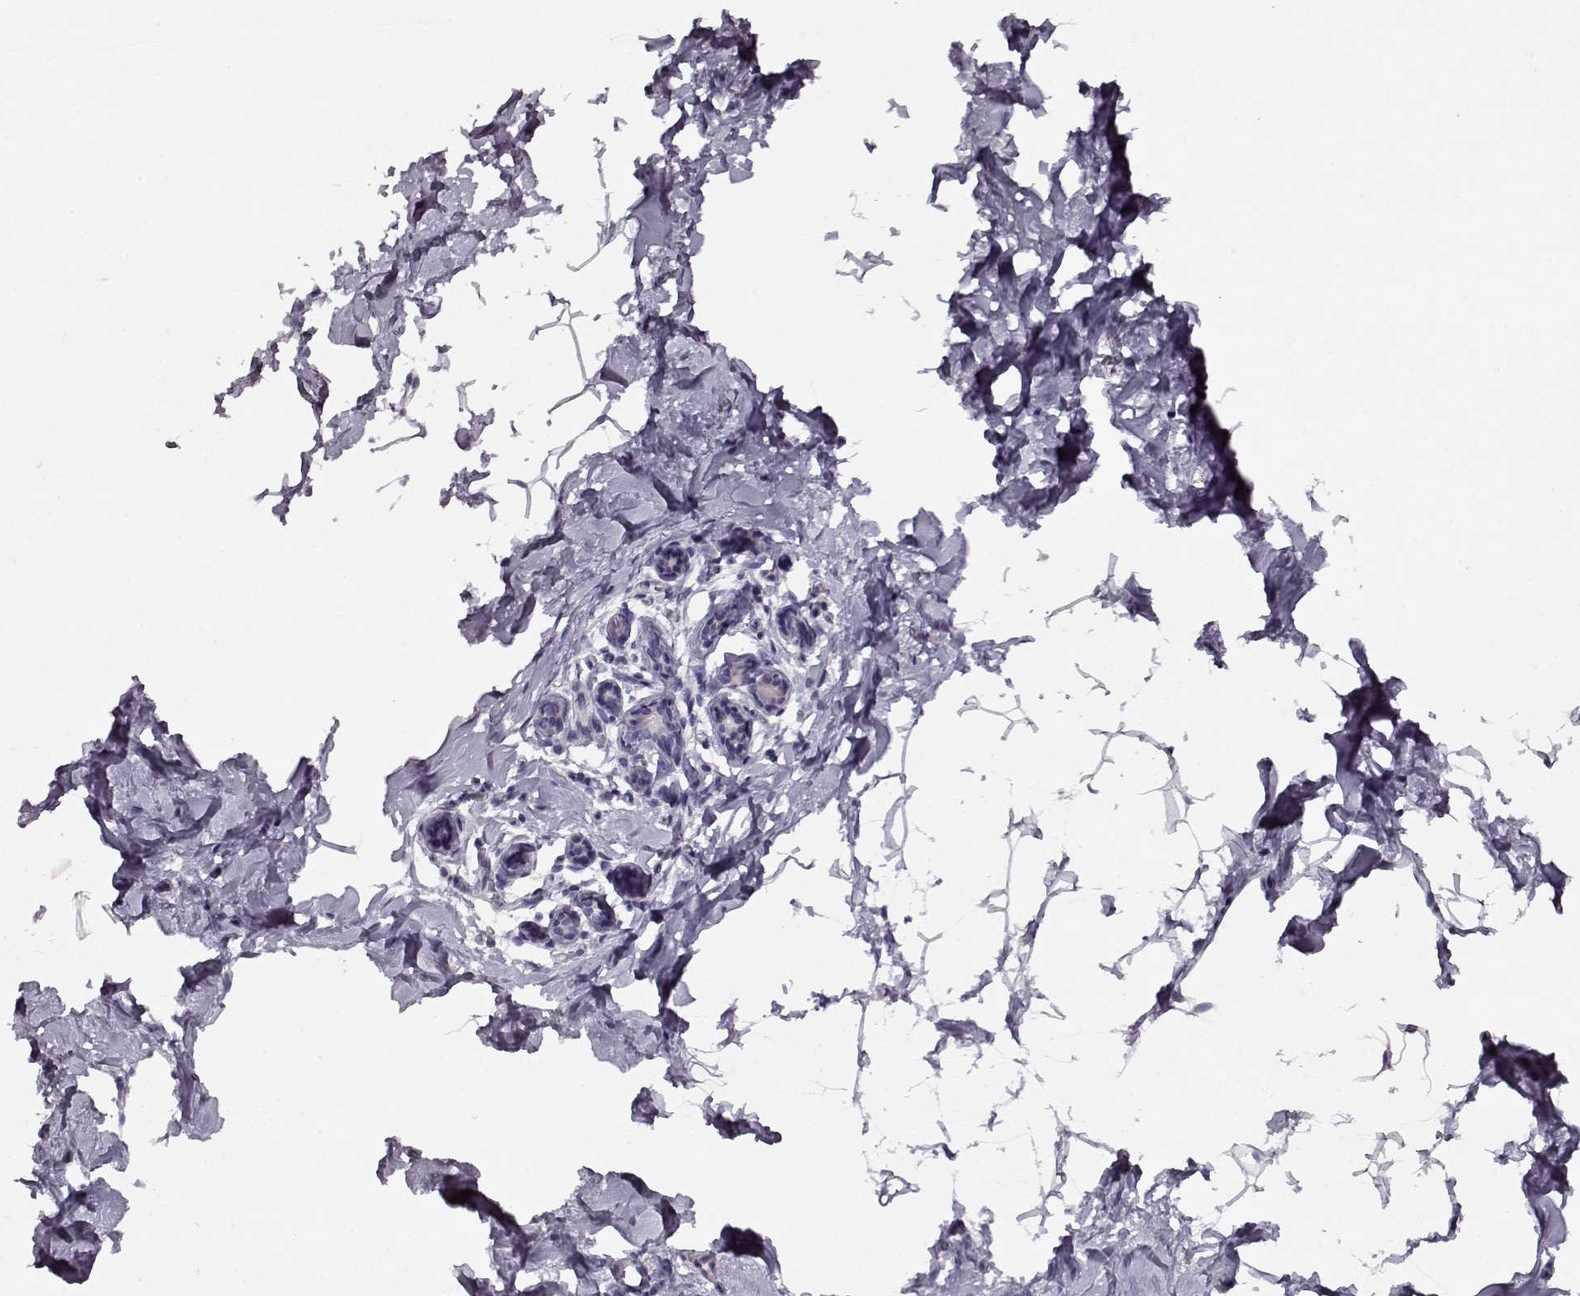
{"staining": {"intensity": "negative", "quantity": "none", "location": "none"}, "tissue": "breast", "cell_type": "Adipocytes", "image_type": "normal", "snomed": [{"axis": "morphology", "description": "Normal tissue, NOS"}, {"axis": "topography", "description": "Breast"}], "caption": "Immunohistochemical staining of unremarkable human breast demonstrates no significant staining in adipocytes. (DAB IHC, high magnification).", "gene": "RP1L1", "patient": {"sex": "female", "age": 32}}